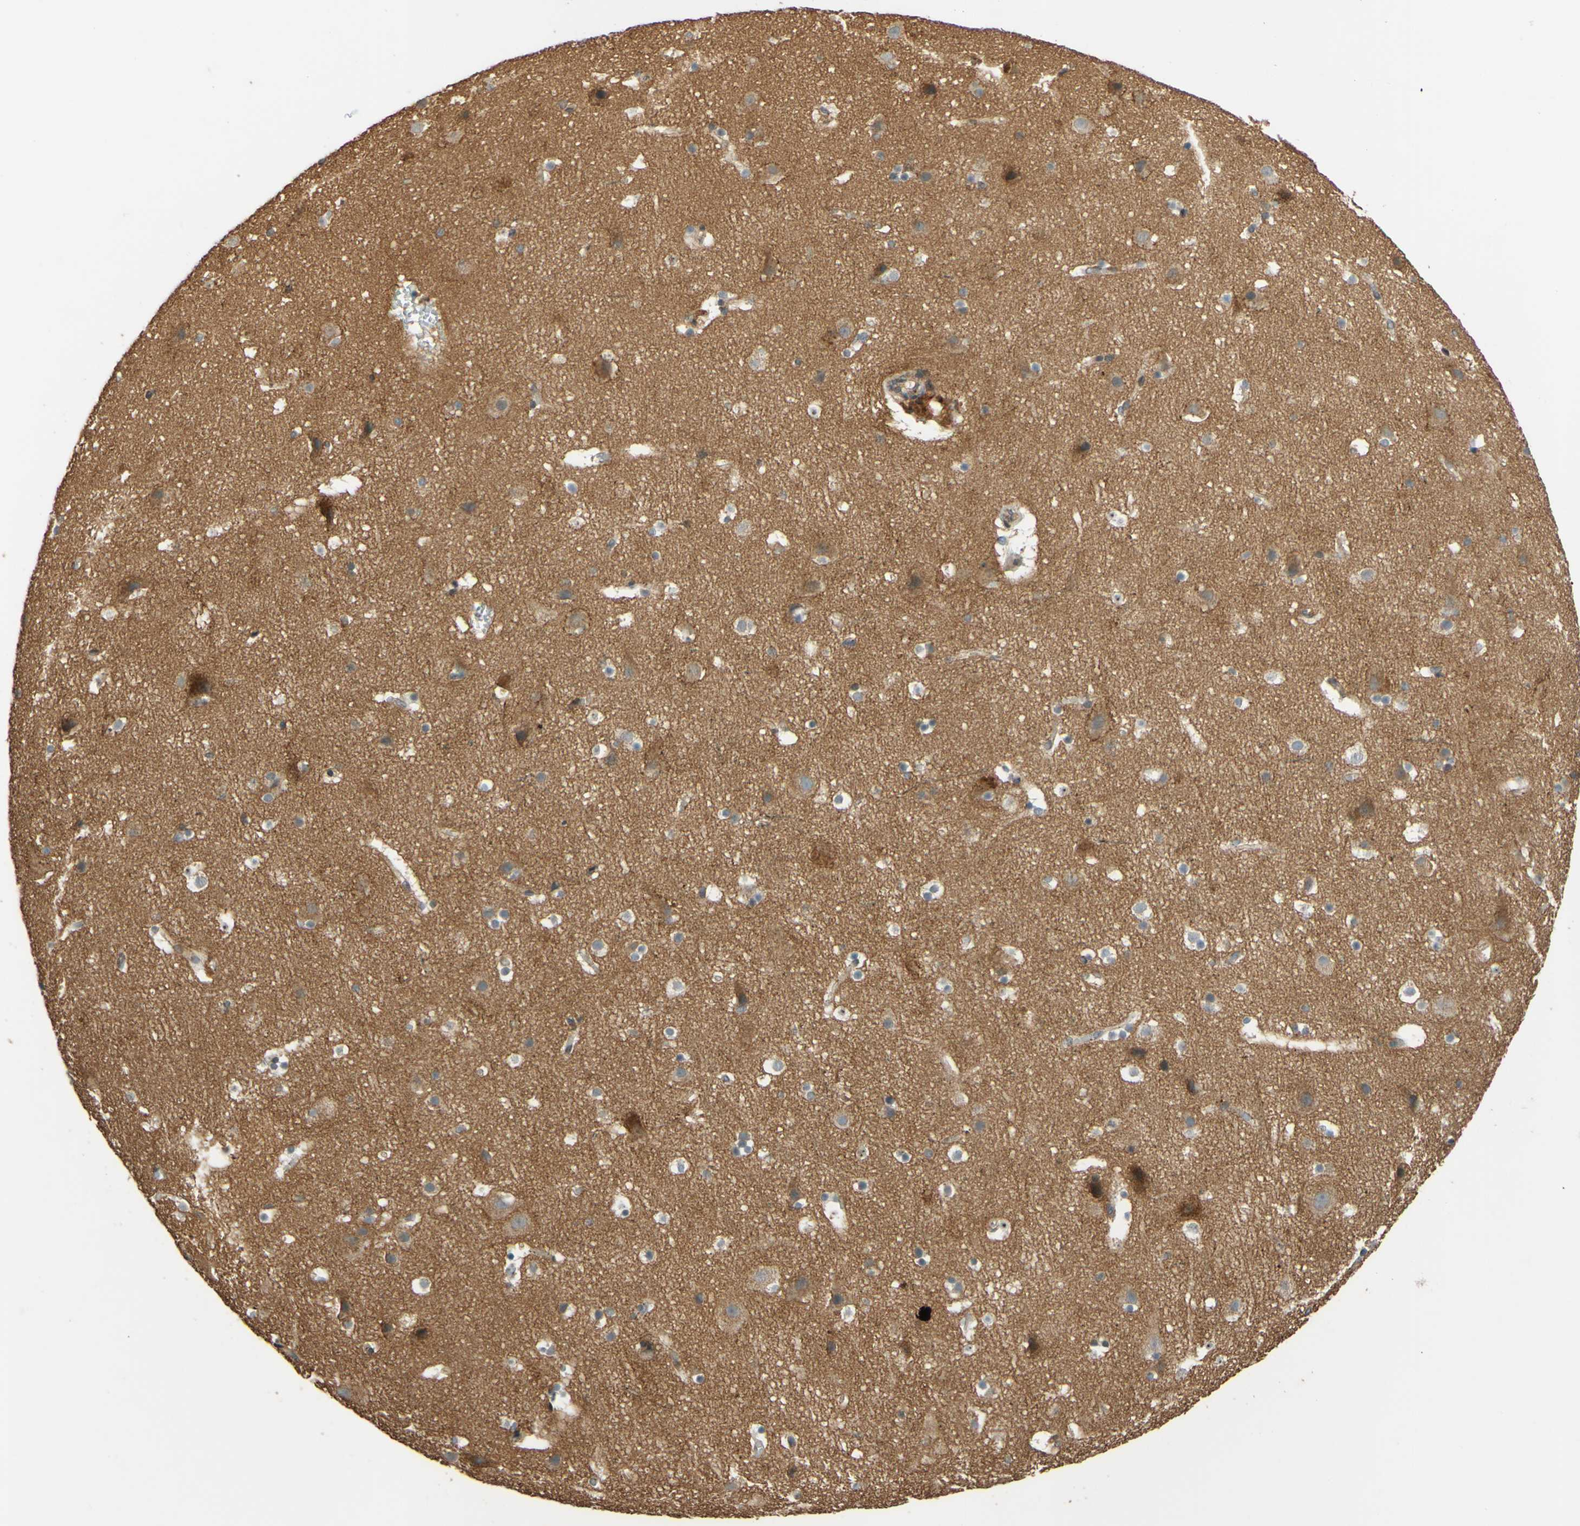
{"staining": {"intensity": "moderate", "quantity": "<25%", "location": "cytoplasmic/membranous"}, "tissue": "cerebral cortex", "cell_type": "Endothelial cells", "image_type": "normal", "snomed": [{"axis": "morphology", "description": "Normal tissue, NOS"}, {"axis": "topography", "description": "Cerebral cortex"}], "caption": "Brown immunohistochemical staining in benign cerebral cortex exhibits moderate cytoplasmic/membranous positivity in approximately <25% of endothelial cells.", "gene": "POR", "patient": {"sex": "male", "age": 45}}